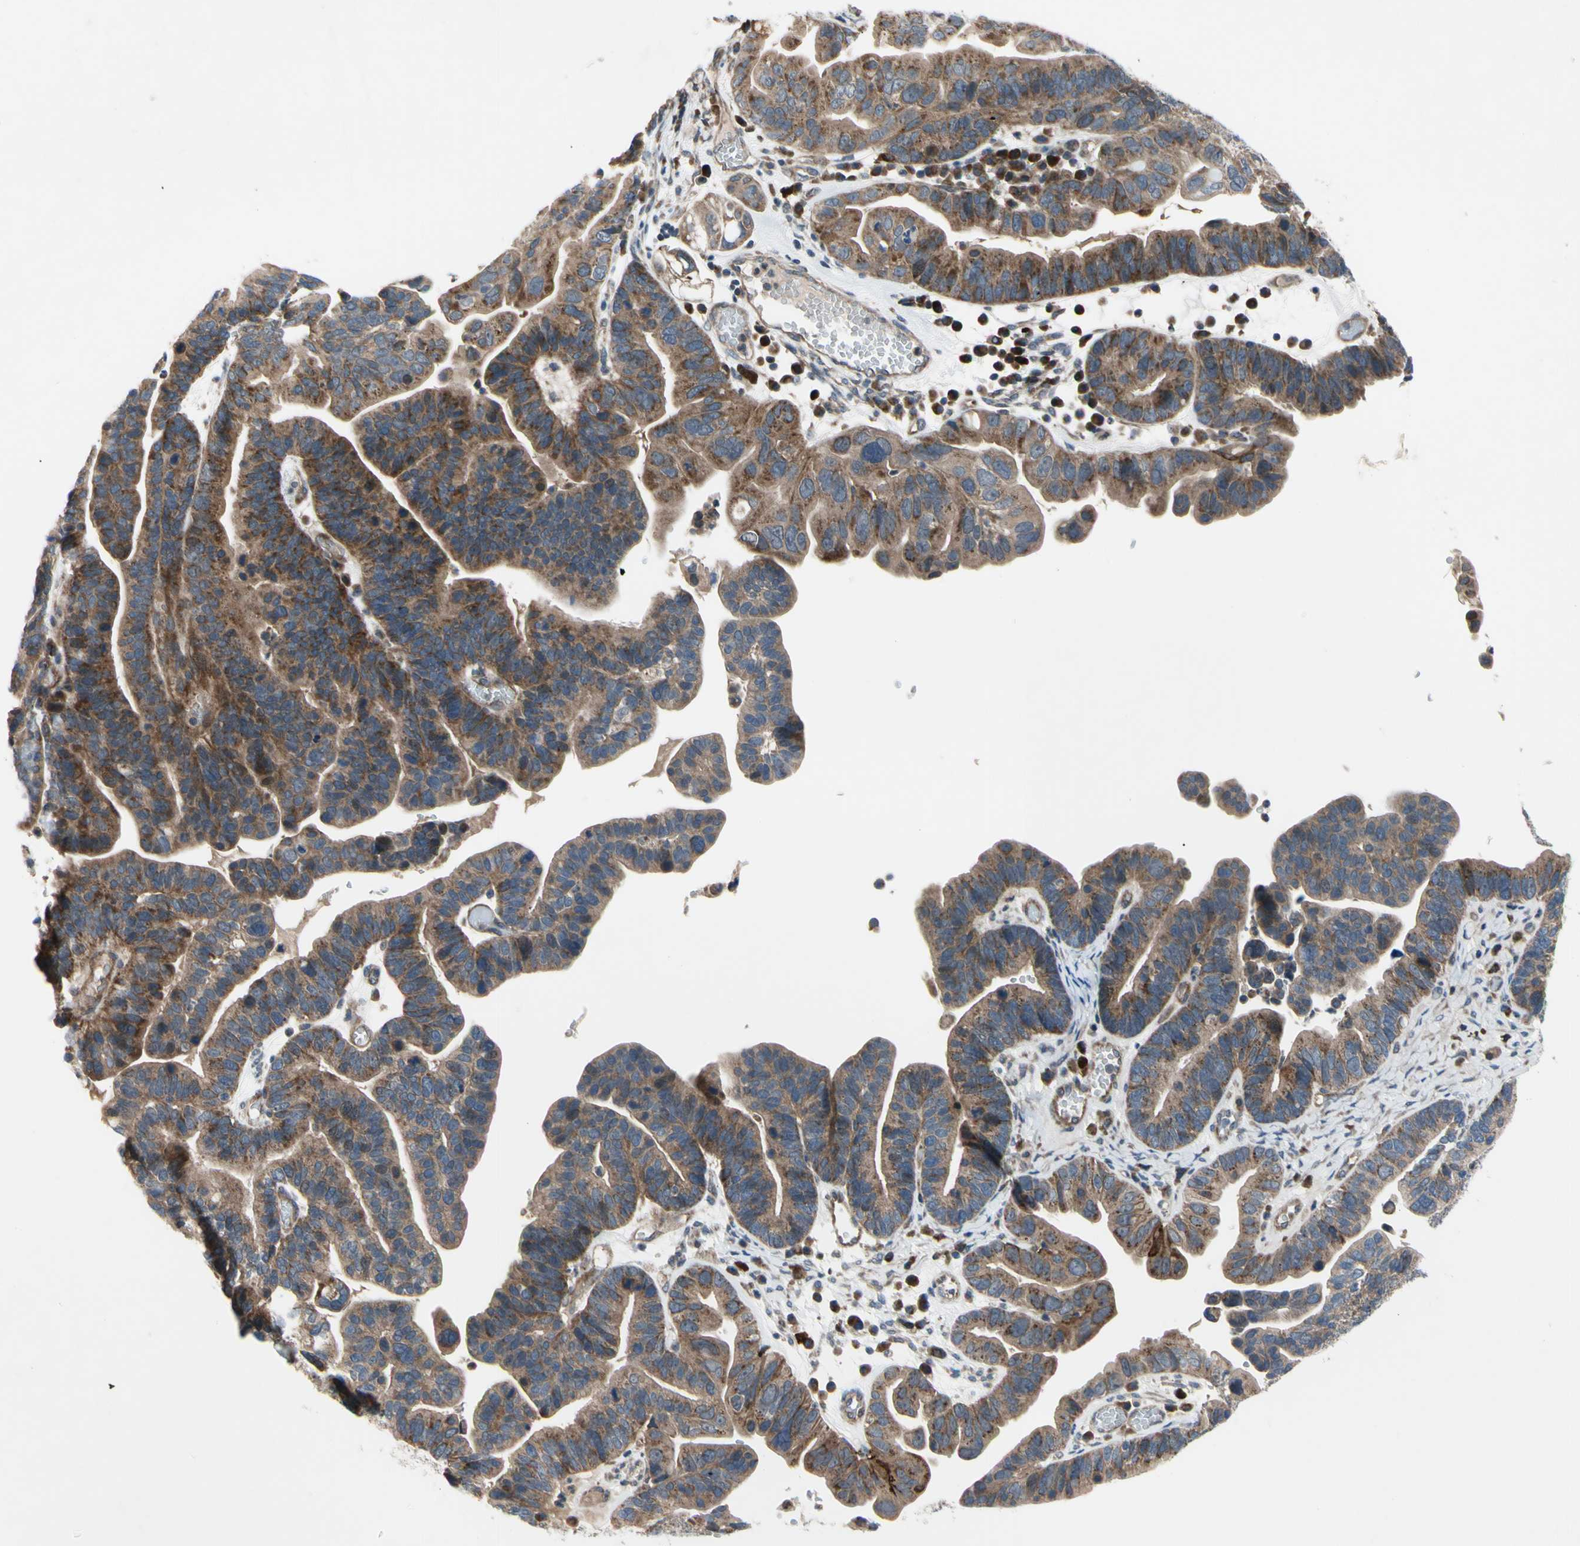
{"staining": {"intensity": "moderate", "quantity": ">75%", "location": "cytoplasmic/membranous"}, "tissue": "ovarian cancer", "cell_type": "Tumor cells", "image_type": "cancer", "snomed": [{"axis": "morphology", "description": "Cystadenocarcinoma, serous, NOS"}, {"axis": "topography", "description": "Ovary"}], "caption": "Protein expression analysis of human ovarian cancer (serous cystadenocarcinoma) reveals moderate cytoplasmic/membranous positivity in about >75% of tumor cells.", "gene": "SVIL", "patient": {"sex": "female", "age": 56}}